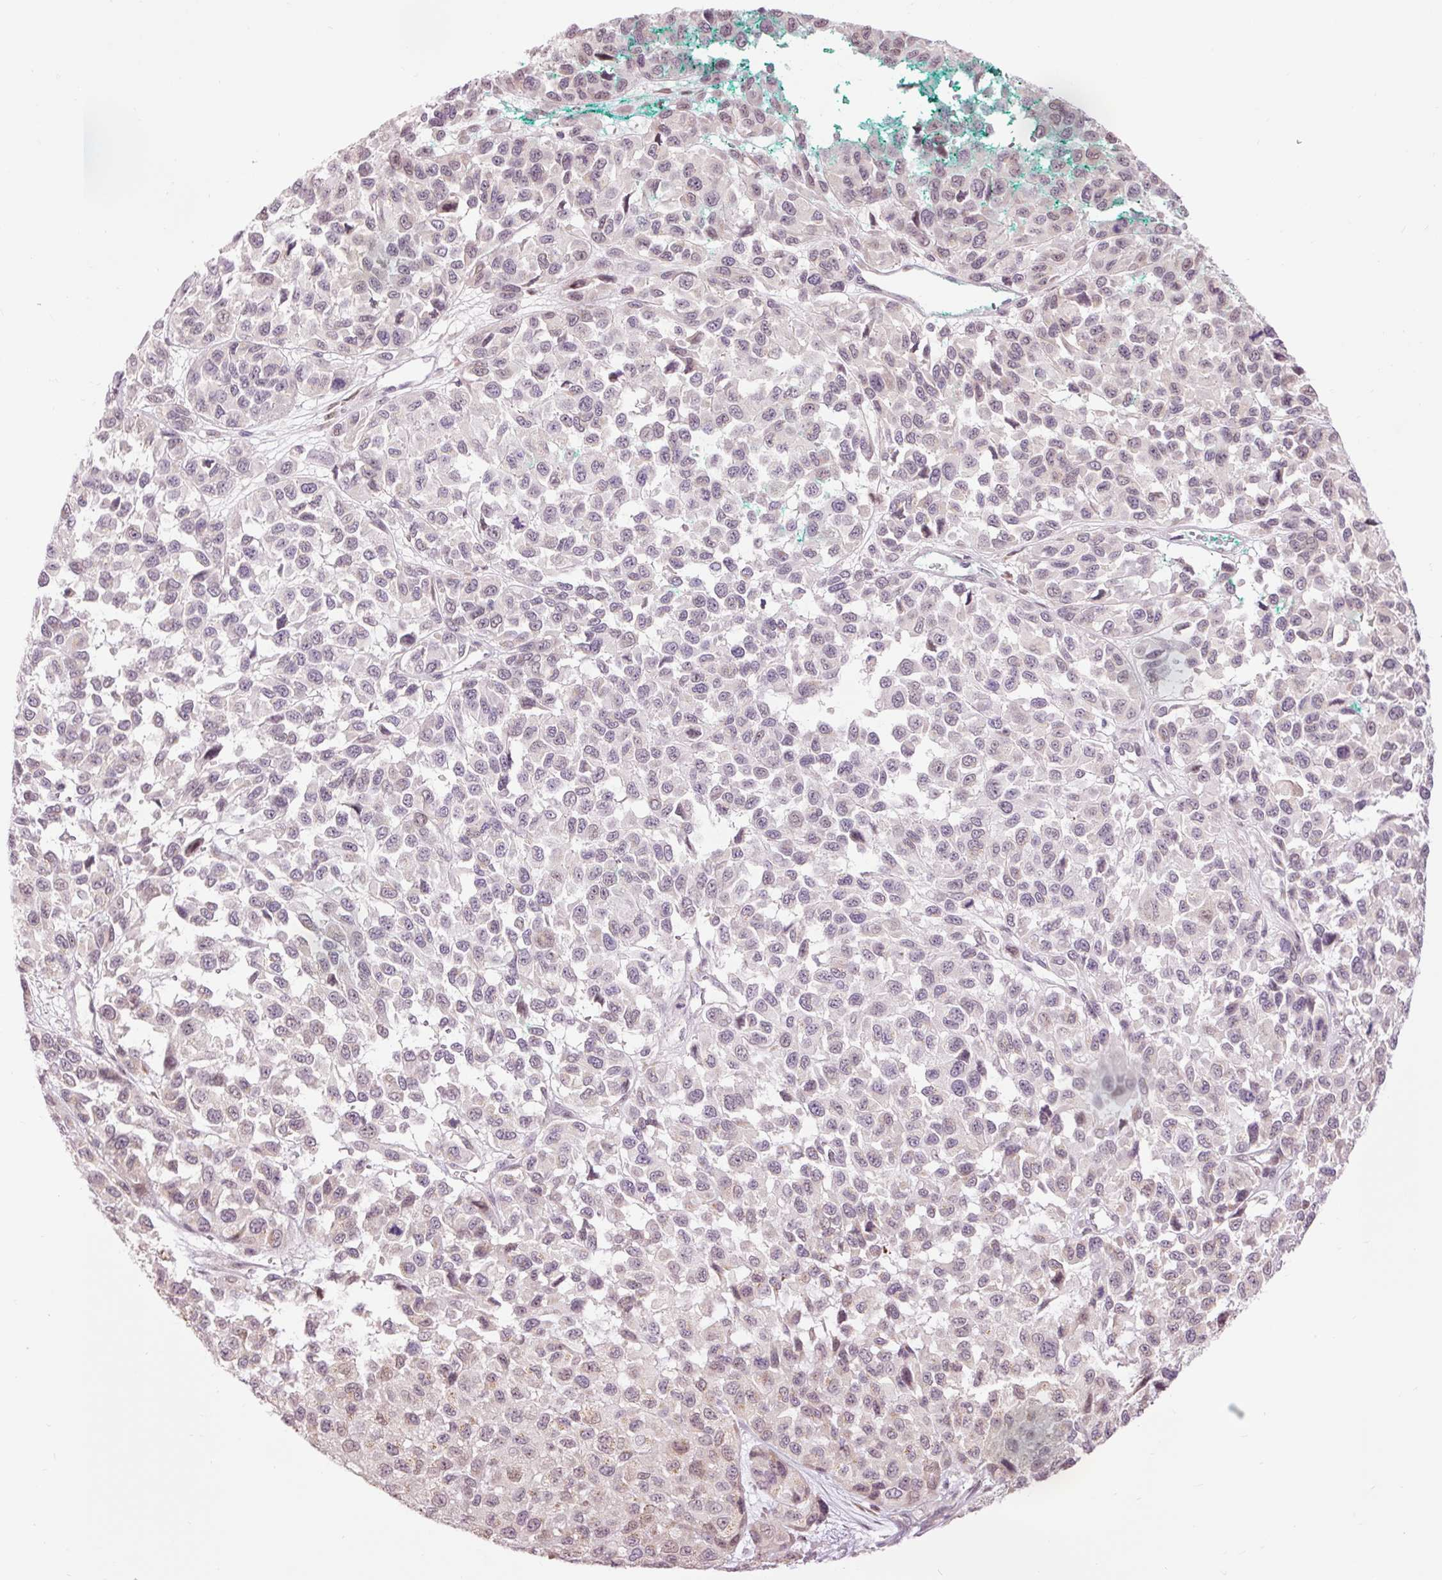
{"staining": {"intensity": "weak", "quantity": "<25%", "location": "nuclear"}, "tissue": "melanoma", "cell_type": "Tumor cells", "image_type": "cancer", "snomed": [{"axis": "morphology", "description": "Malignant melanoma, NOS"}, {"axis": "topography", "description": "Skin"}], "caption": "Immunohistochemistry of human melanoma exhibits no positivity in tumor cells.", "gene": "PRDX5", "patient": {"sex": "male", "age": 62}}